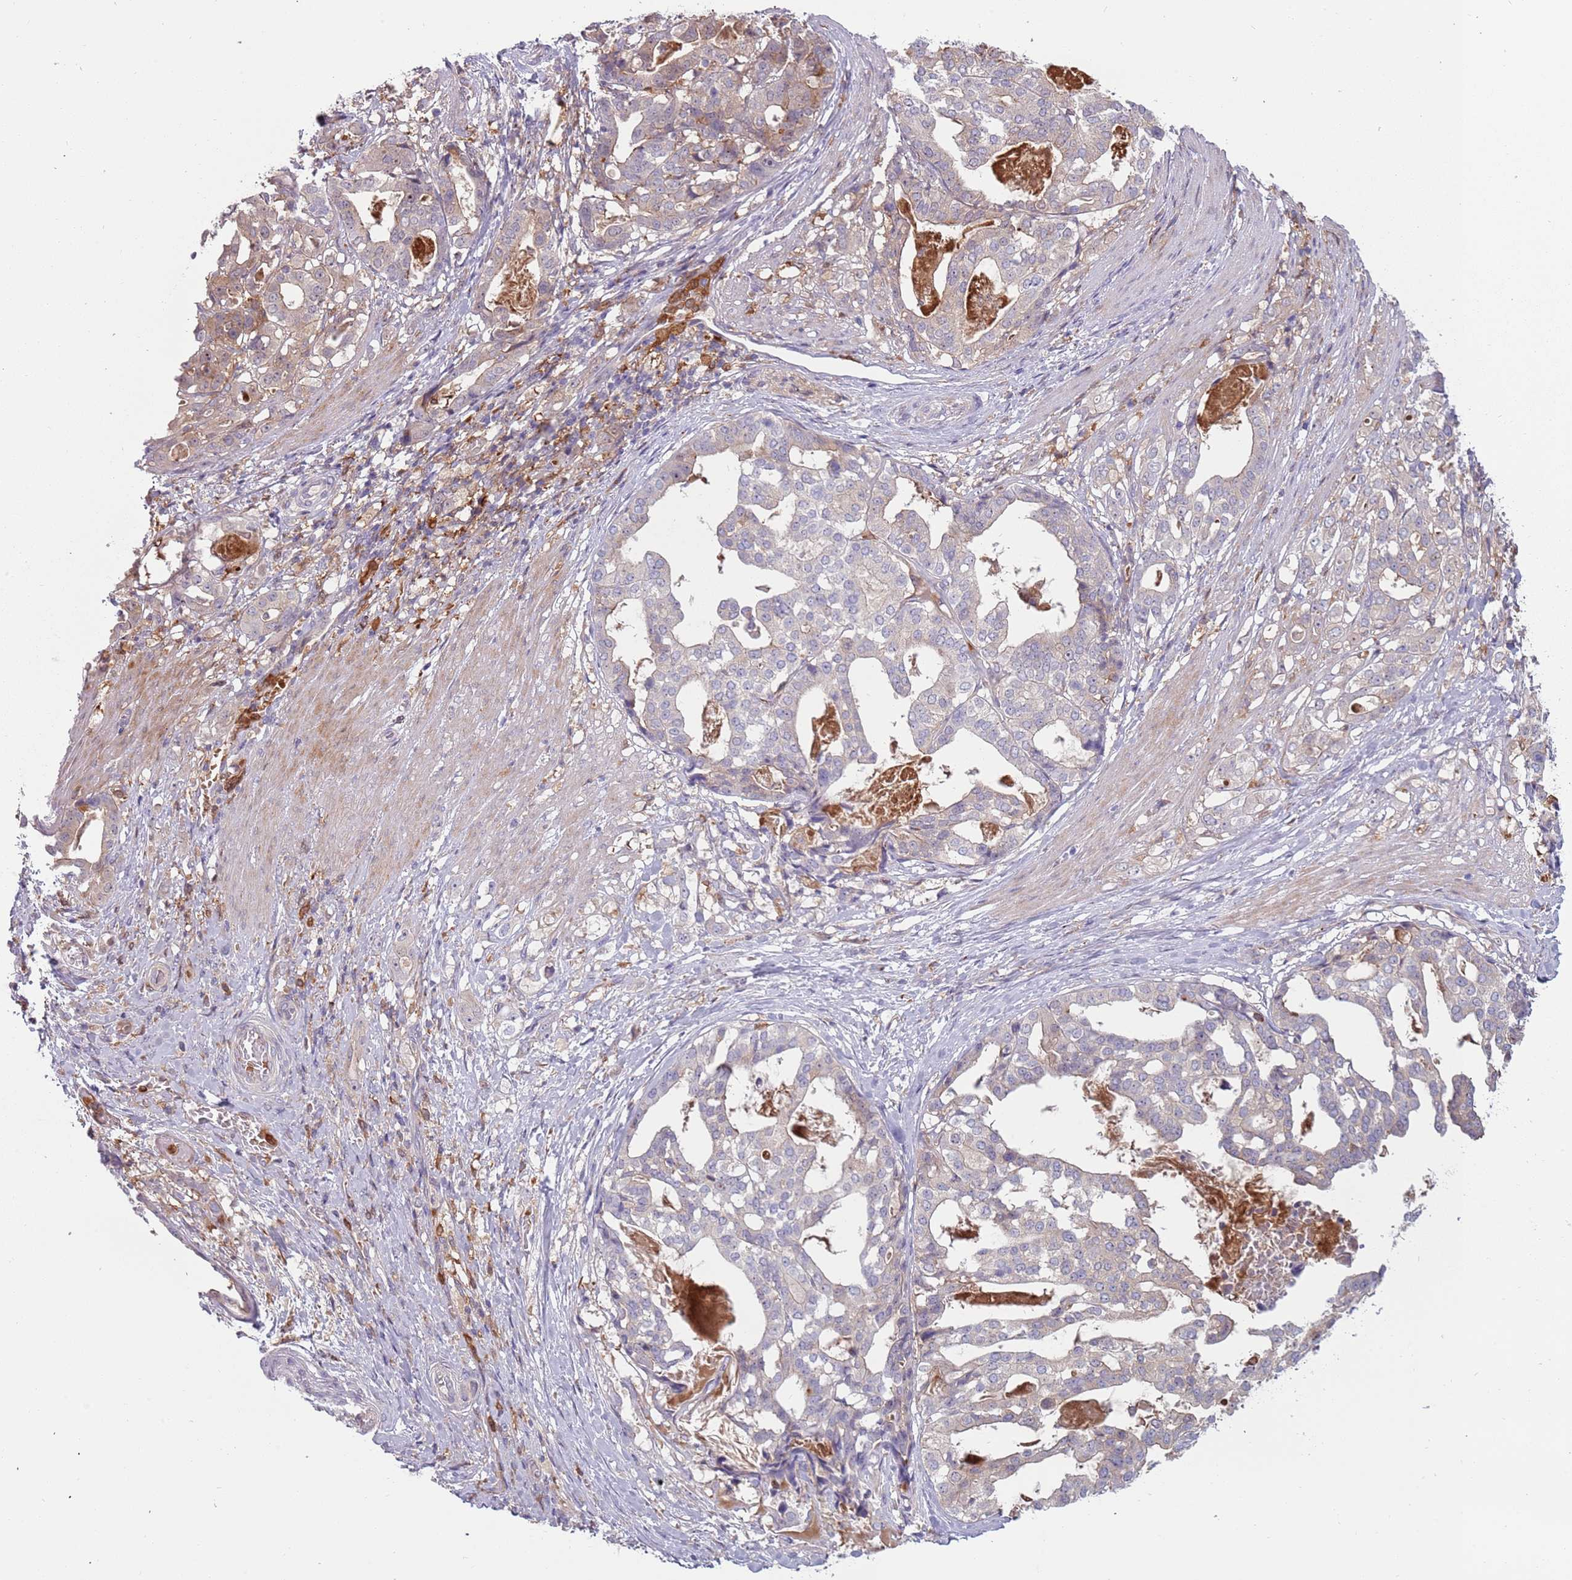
{"staining": {"intensity": "weak", "quantity": "<25%", "location": "cytoplasmic/membranous"}, "tissue": "stomach cancer", "cell_type": "Tumor cells", "image_type": "cancer", "snomed": [{"axis": "morphology", "description": "Adenocarcinoma, NOS"}, {"axis": "topography", "description": "Stomach"}], "caption": "Immunohistochemistry histopathology image of neoplastic tissue: stomach adenocarcinoma stained with DAB (3,3'-diaminobenzidine) exhibits no significant protein staining in tumor cells.", "gene": "NADK", "patient": {"sex": "male", "age": 48}}